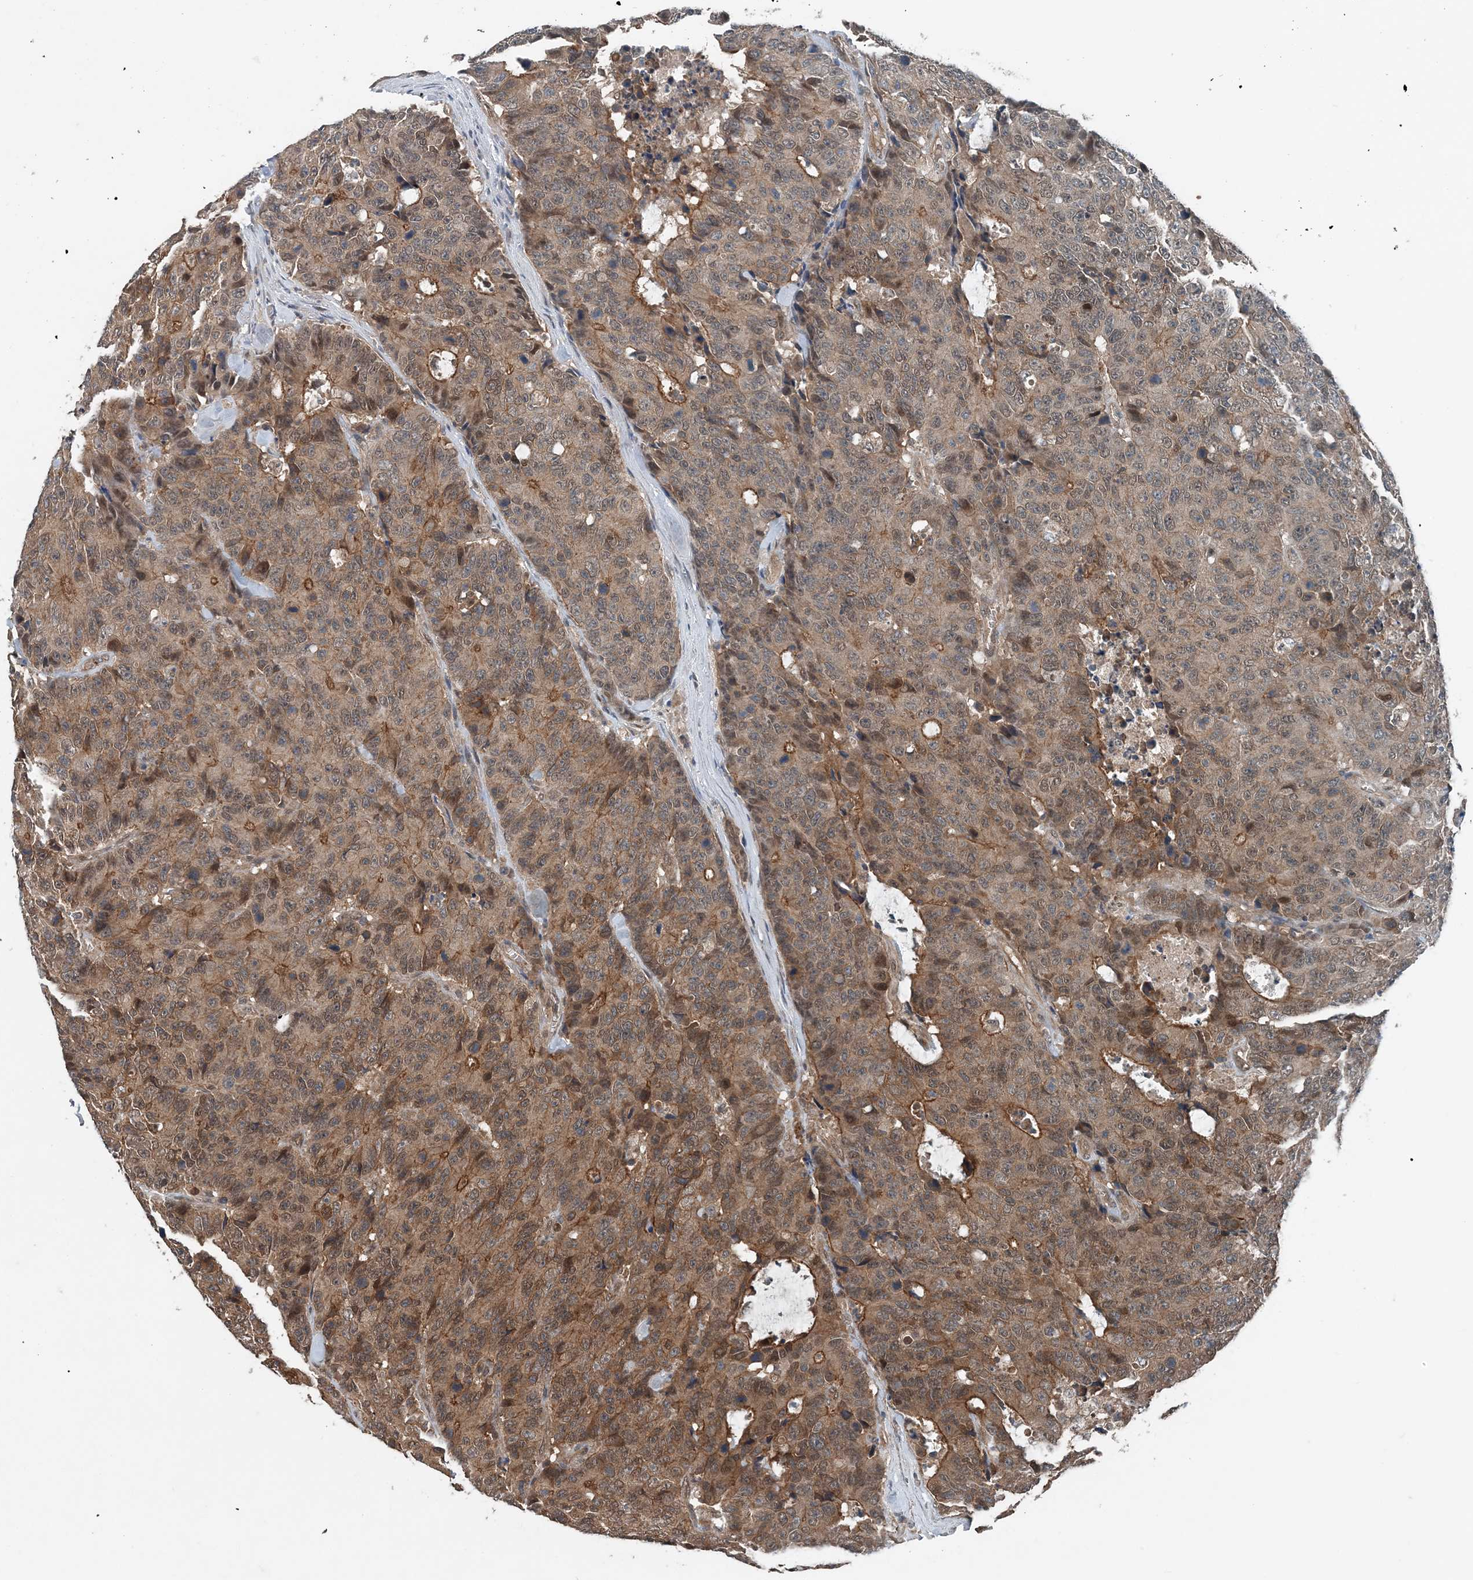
{"staining": {"intensity": "moderate", "quantity": ">75%", "location": "cytoplasmic/membranous"}, "tissue": "colorectal cancer", "cell_type": "Tumor cells", "image_type": "cancer", "snomed": [{"axis": "morphology", "description": "Adenocarcinoma, NOS"}, {"axis": "topography", "description": "Colon"}], "caption": "Immunohistochemical staining of human adenocarcinoma (colorectal) reveals medium levels of moderate cytoplasmic/membranous protein positivity in approximately >75% of tumor cells.", "gene": "SMPD3", "patient": {"sex": "female", "age": 86}}